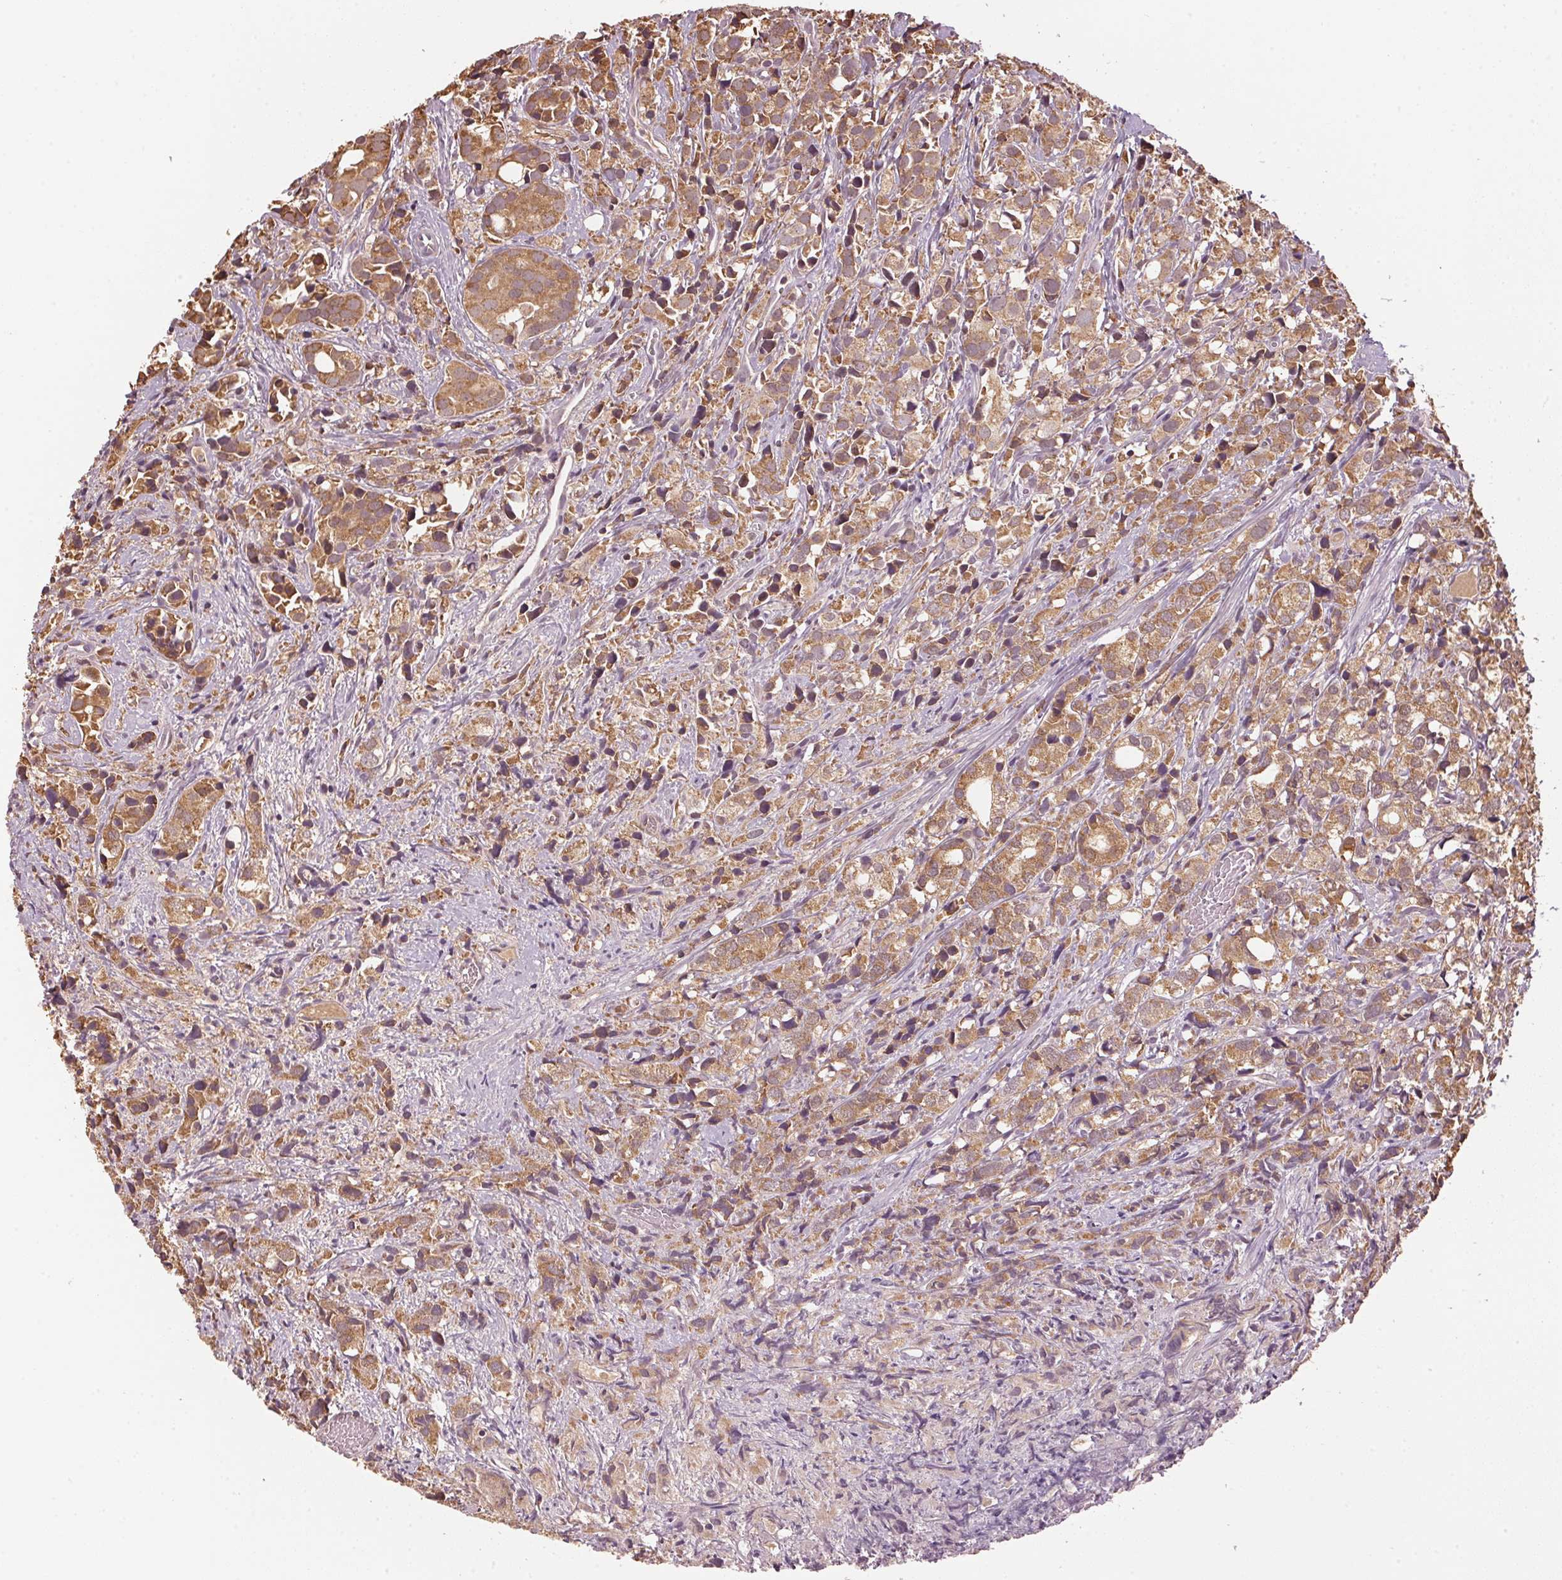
{"staining": {"intensity": "moderate", "quantity": ">75%", "location": "cytoplasmic/membranous"}, "tissue": "prostate cancer", "cell_type": "Tumor cells", "image_type": "cancer", "snomed": [{"axis": "morphology", "description": "Adenocarcinoma, High grade"}, {"axis": "topography", "description": "Prostate"}], "caption": "Immunohistochemistry (IHC) staining of prostate cancer (high-grade adenocarcinoma), which displays medium levels of moderate cytoplasmic/membranous expression in approximately >75% of tumor cells indicating moderate cytoplasmic/membranous protein positivity. The staining was performed using DAB (3,3'-diaminobenzidine) (brown) for protein detection and nuclei were counterstained in hematoxylin (blue).", "gene": "ARHGAP6", "patient": {"sex": "male", "age": 86}}